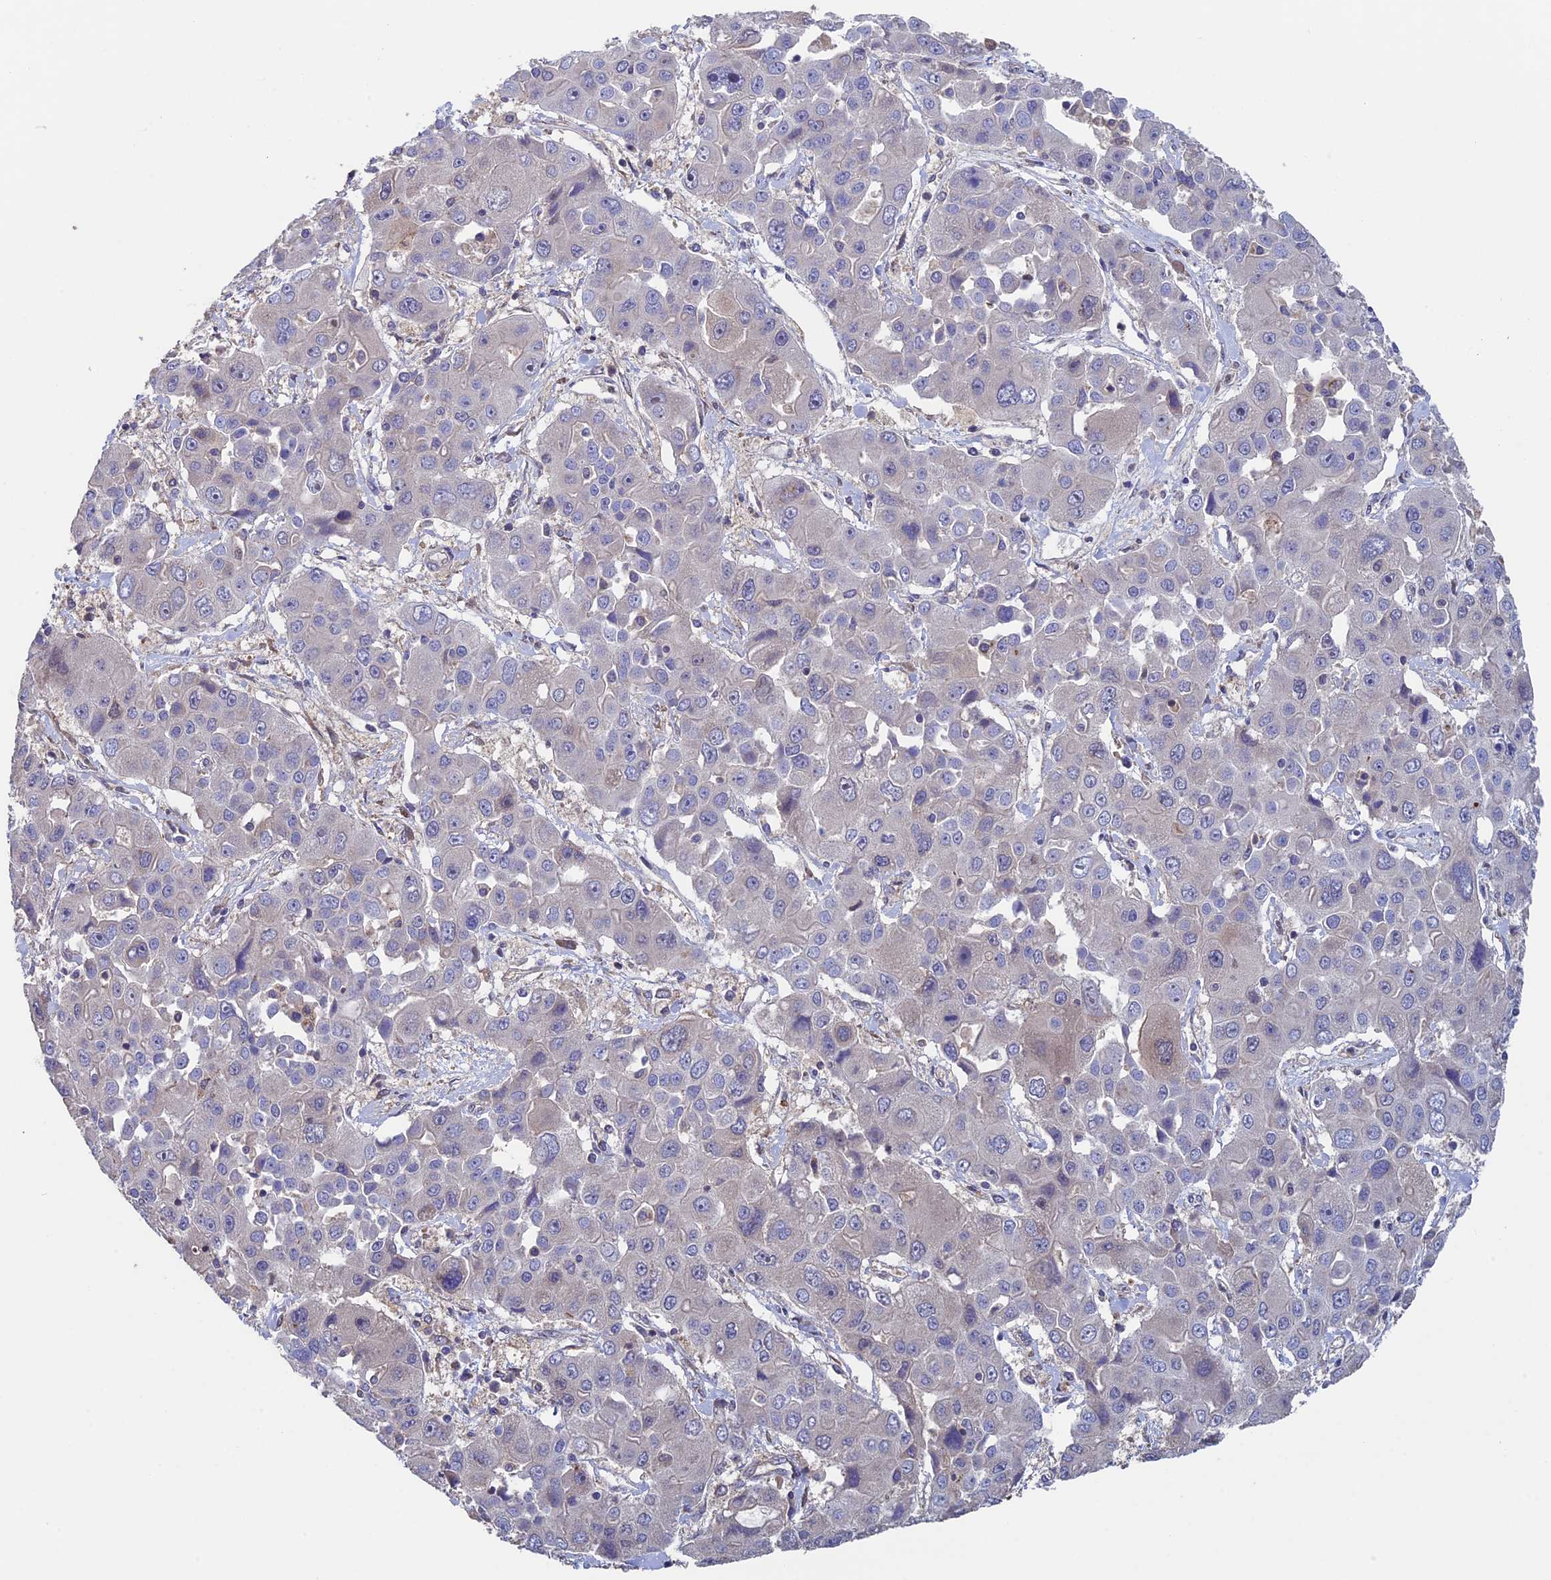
{"staining": {"intensity": "negative", "quantity": "none", "location": "none"}, "tissue": "liver cancer", "cell_type": "Tumor cells", "image_type": "cancer", "snomed": [{"axis": "morphology", "description": "Cholangiocarcinoma"}, {"axis": "topography", "description": "Liver"}], "caption": "Immunohistochemistry of liver cholangiocarcinoma shows no staining in tumor cells.", "gene": "LCMT1", "patient": {"sex": "male", "age": 67}}